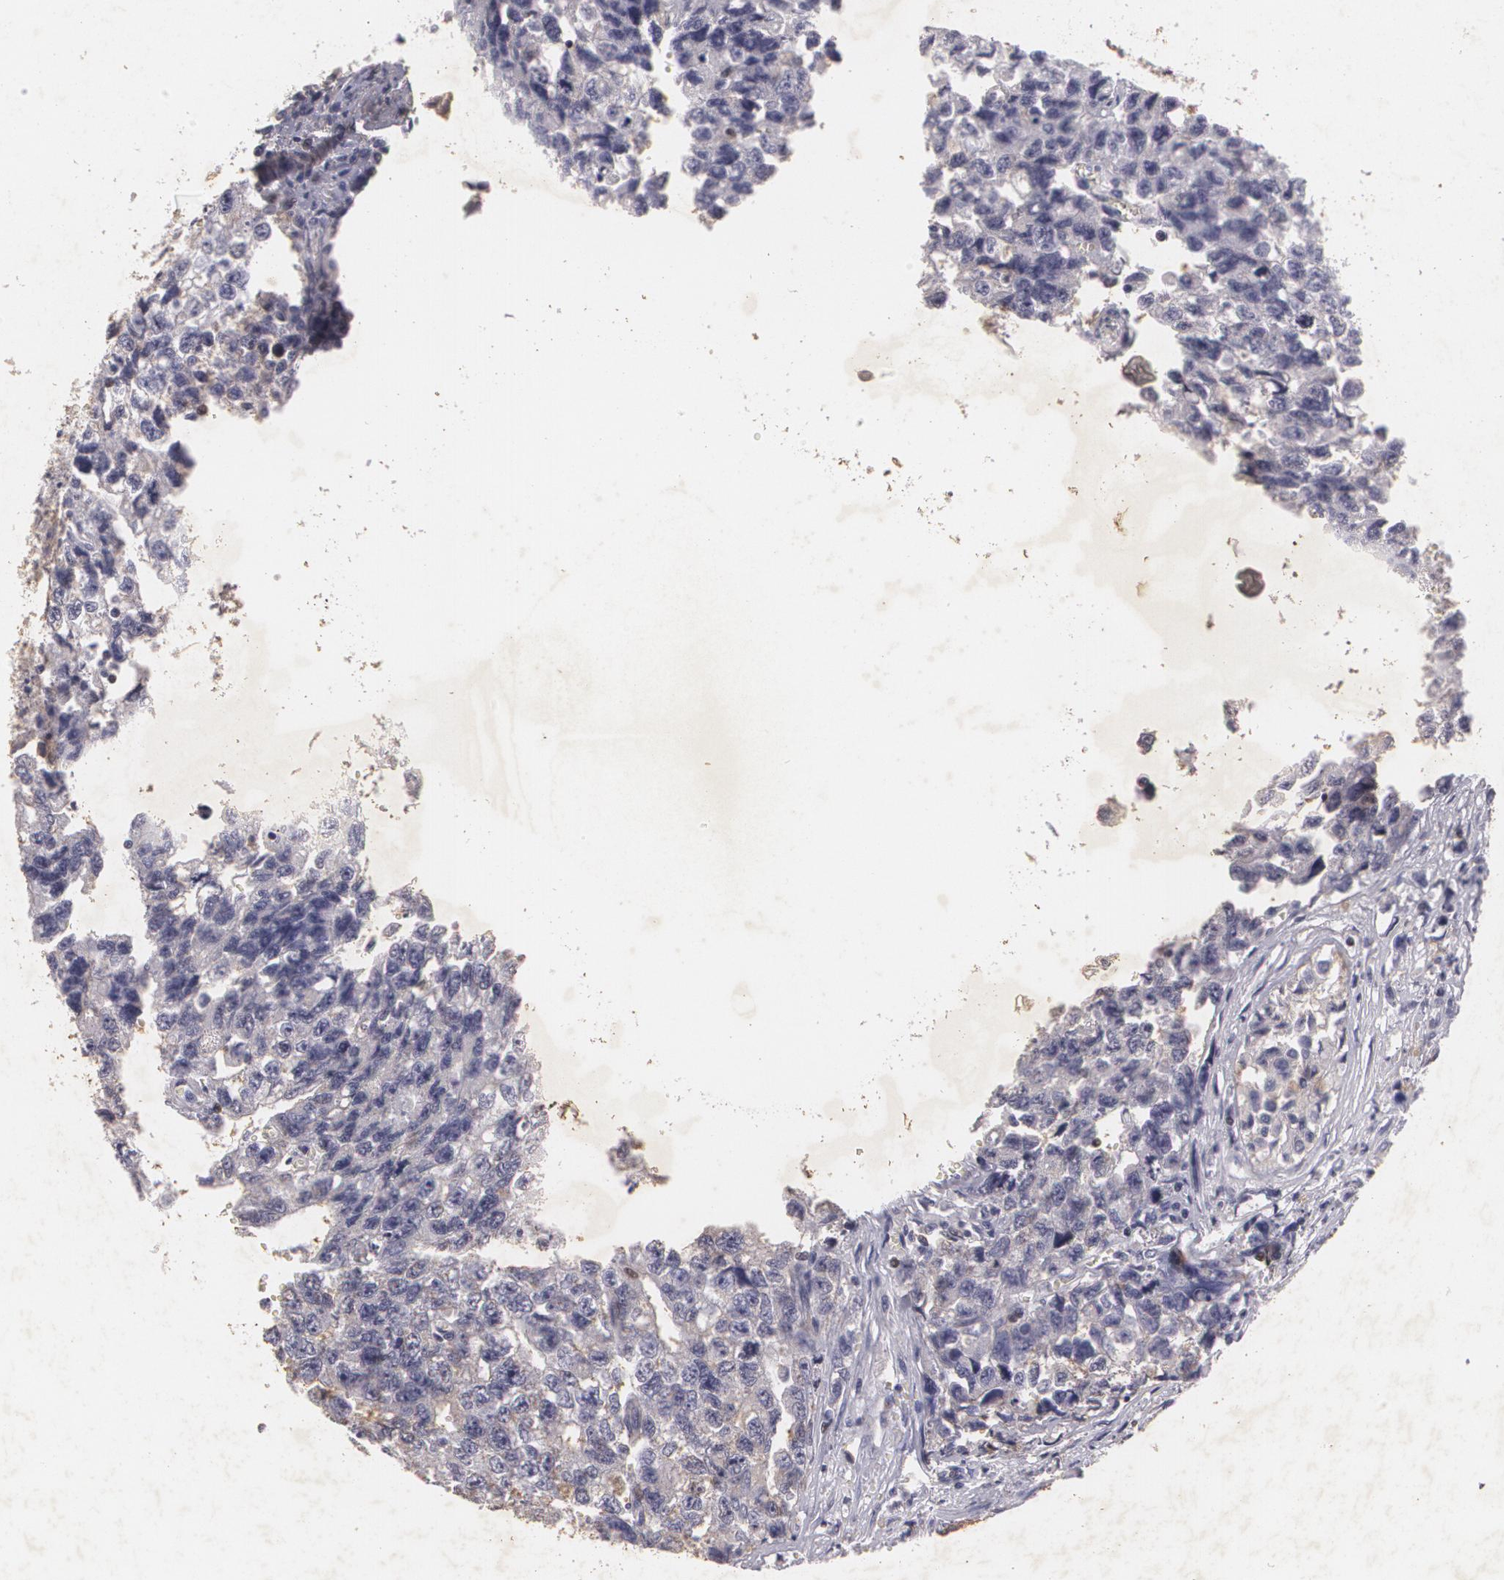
{"staining": {"intensity": "weak", "quantity": "25%-75%", "location": "cytoplasmic/membranous"}, "tissue": "testis cancer", "cell_type": "Tumor cells", "image_type": "cancer", "snomed": [{"axis": "morphology", "description": "Carcinoma, Embryonal, NOS"}, {"axis": "topography", "description": "Testis"}], "caption": "Weak cytoplasmic/membranous protein expression is identified in approximately 25%-75% of tumor cells in testis embryonal carcinoma.", "gene": "KCNA4", "patient": {"sex": "male", "age": 31}}